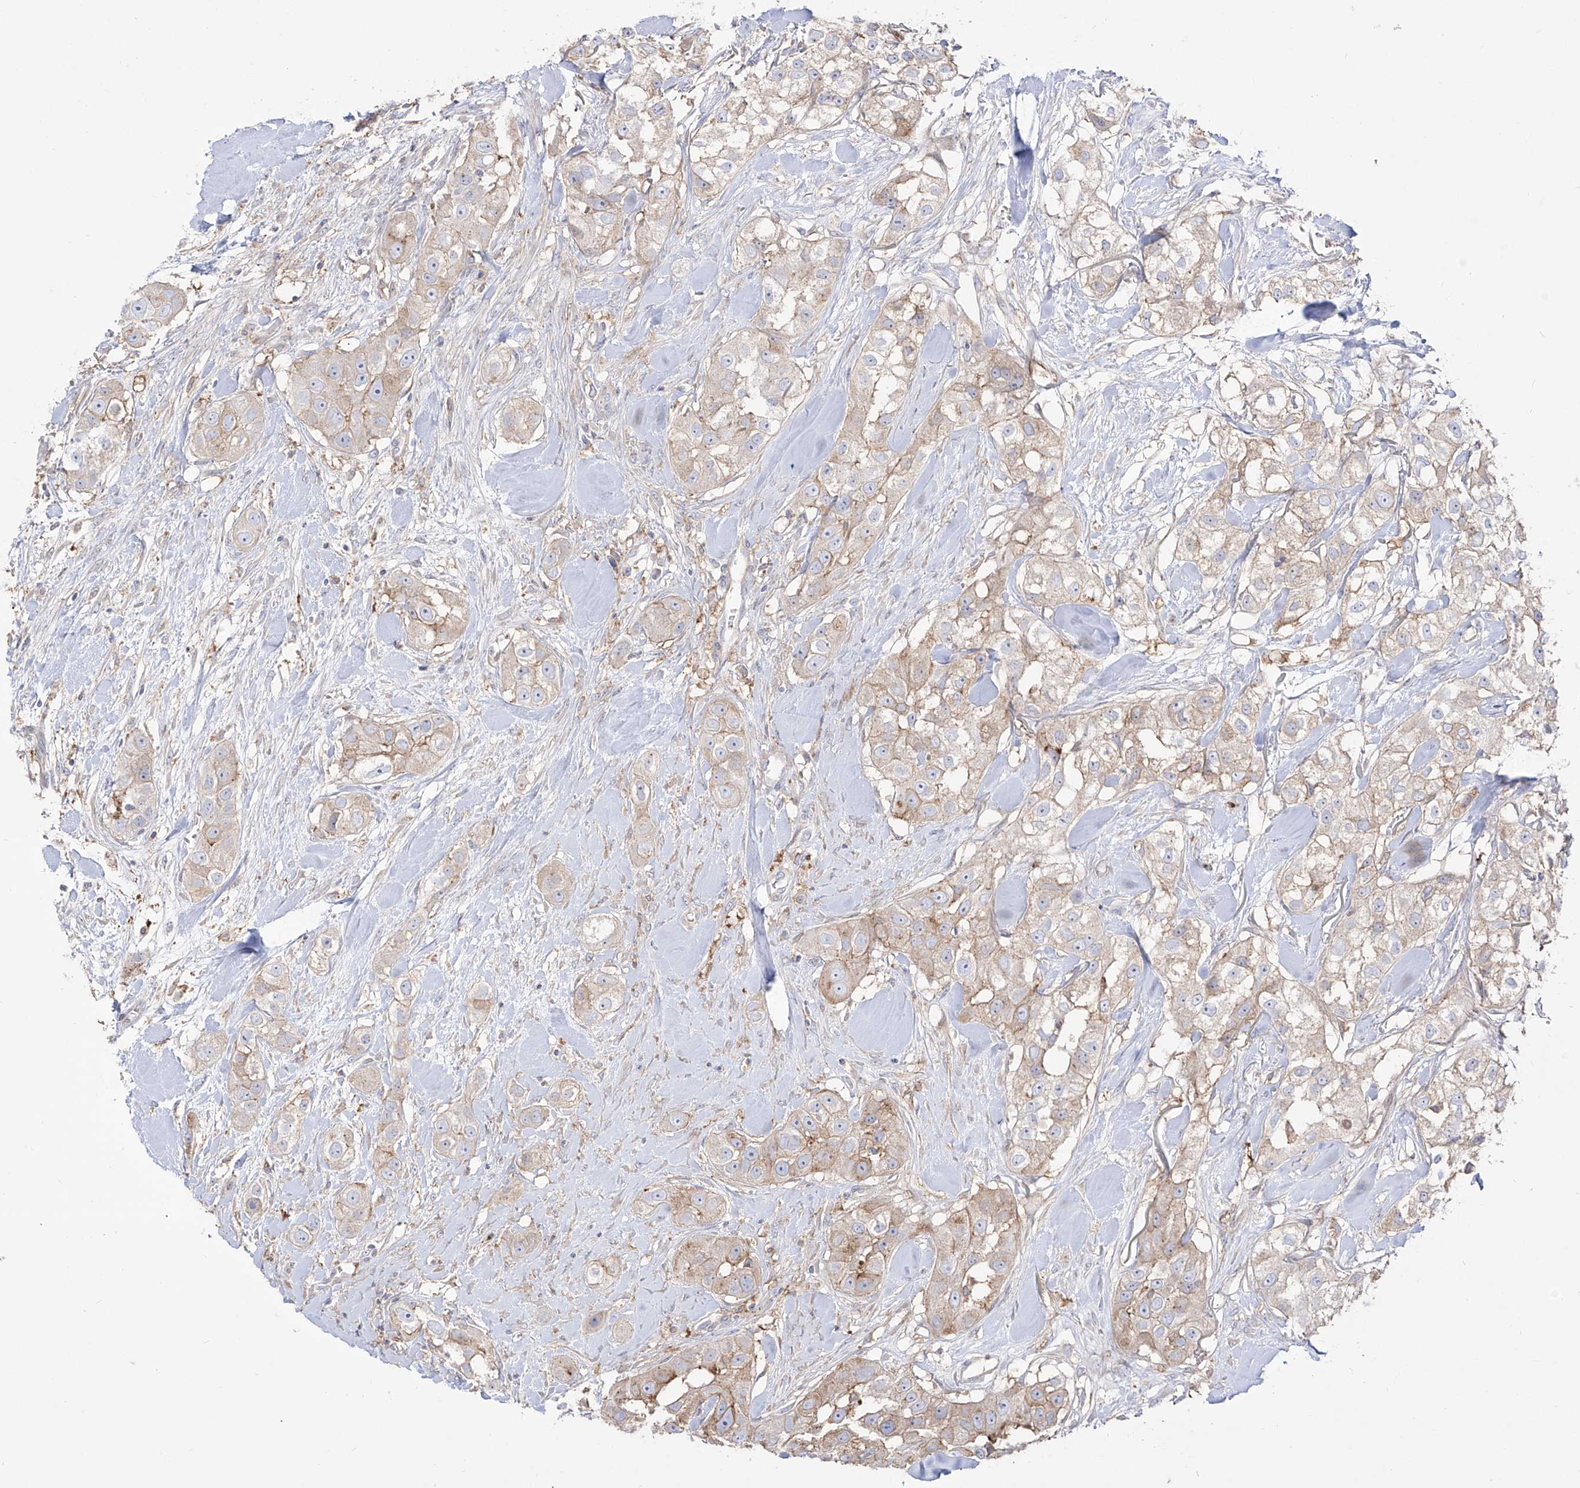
{"staining": {"intensity": "weak", "quantity": "<25%", "location": "cytoplasmic/membranous"}, "tissue": "head and neck cancer", "cell_type": "Tumor cells", "image_type": "cancer", "snomed": [{"axis": "morphology", "description": "Normal tissue, NOS"}, {"axis": "morphology", "description": "Squamous cell carcinoma, NOS"}, {"axis": "topography", "description": "Skeletal muscle"}, {"axis": "topography", "description": "Head-Neck"}], "caption": "Human squamous cell carcinoma (head and neck) stained for a protein using IHC demonstrates no positivity in tumor cells.", "gene": "ZGRF1", "patient": {"sex": "male", "age": 51}}